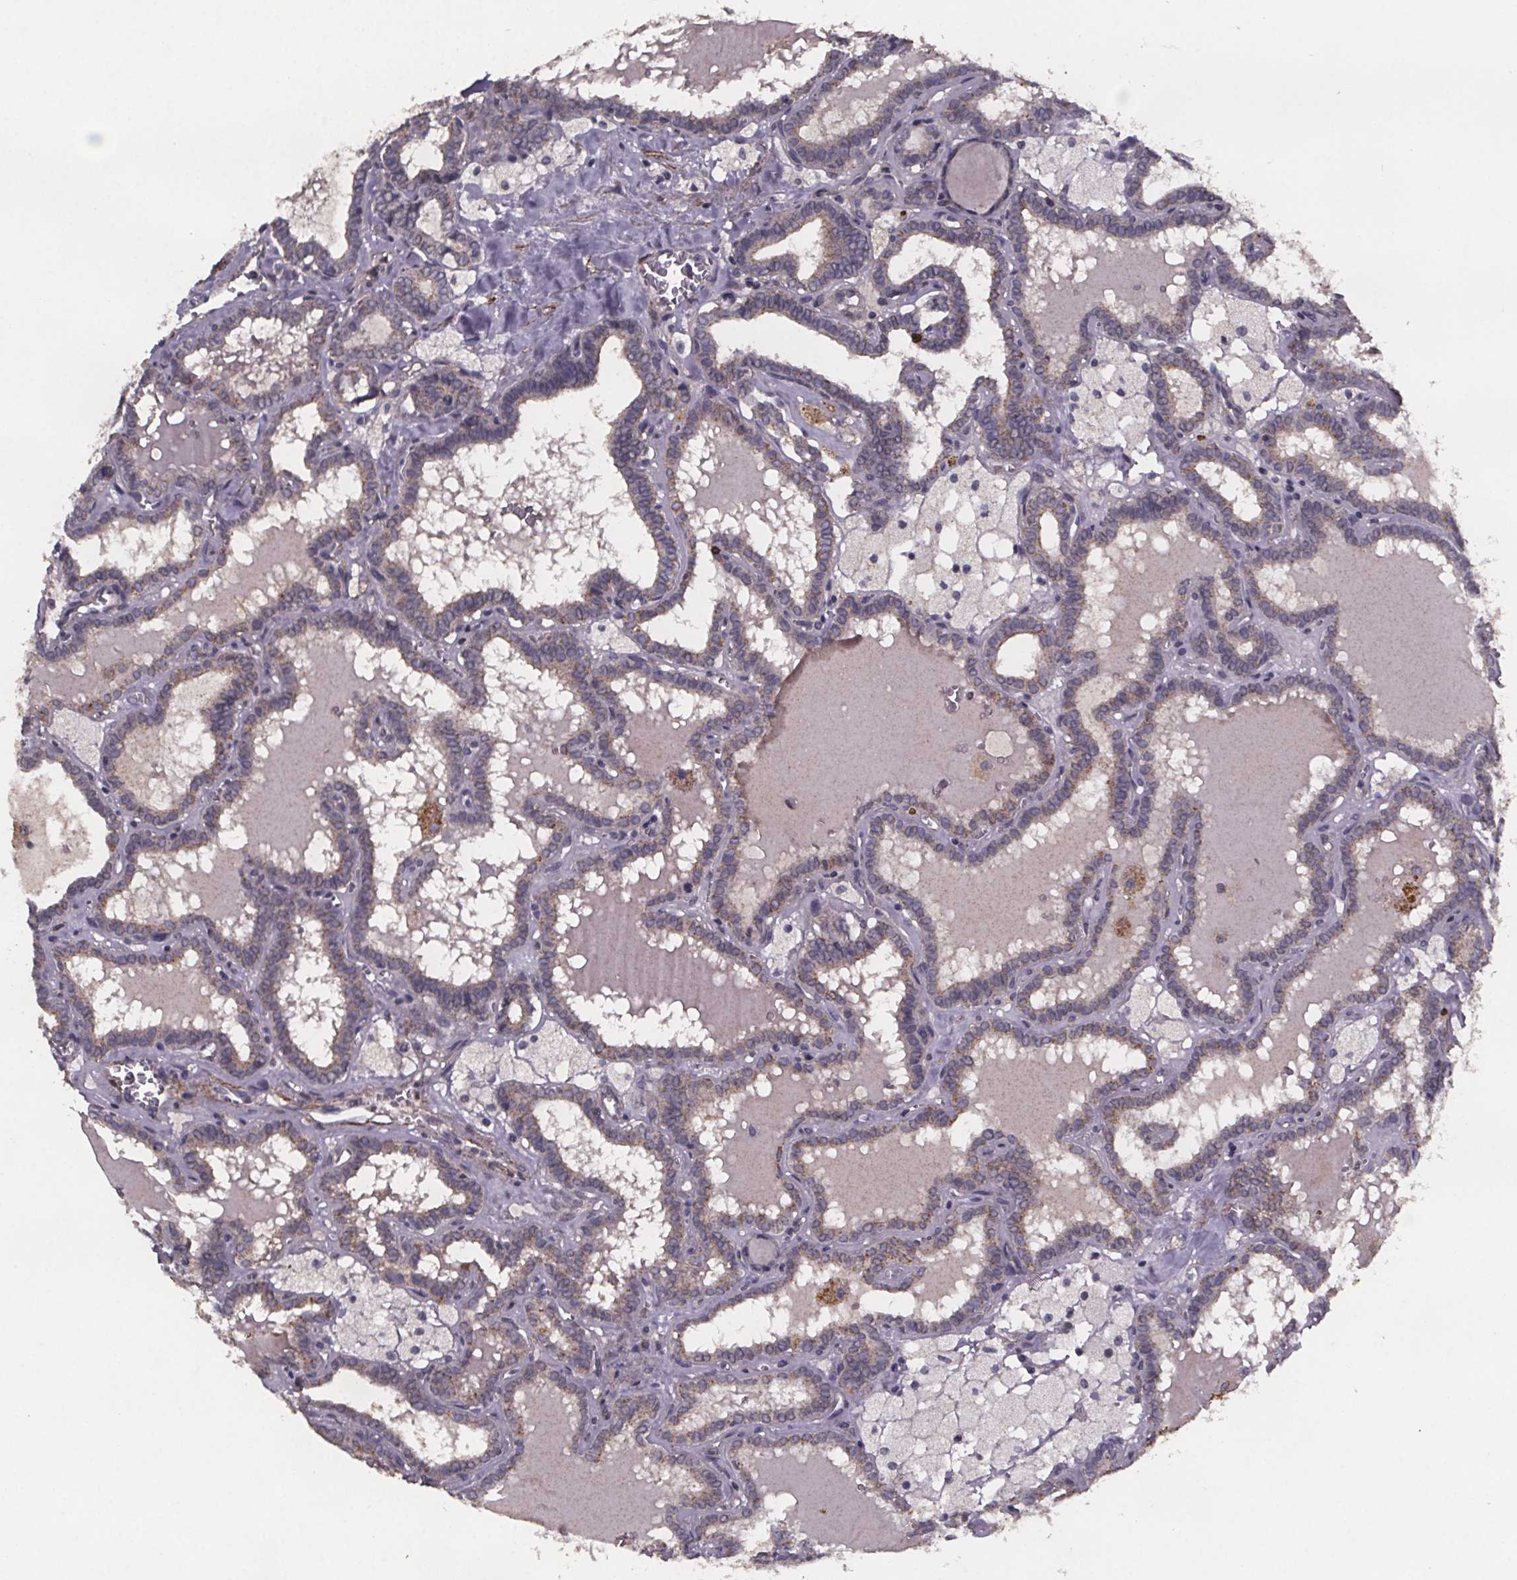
{"staining": {"intensity": "weak", "quantity": "<25%", "location": "cytoplasmic/membranous"}, "tissue": "thyroid cancer", "cell_type": "Tumor cells", "image_type": "cancer", "snomed": [{"axis": "morphology", "description": "Papillary adenocarcinoma, NOS"}, {"axis": "topography", "description": "Thyroid gland"}], "caption": "Tumor cells show no significant protein staining in thyroid papillary adenocarcinoma.", "gene": "PALLD", "patient": {"sex": "female", "age": 39}}